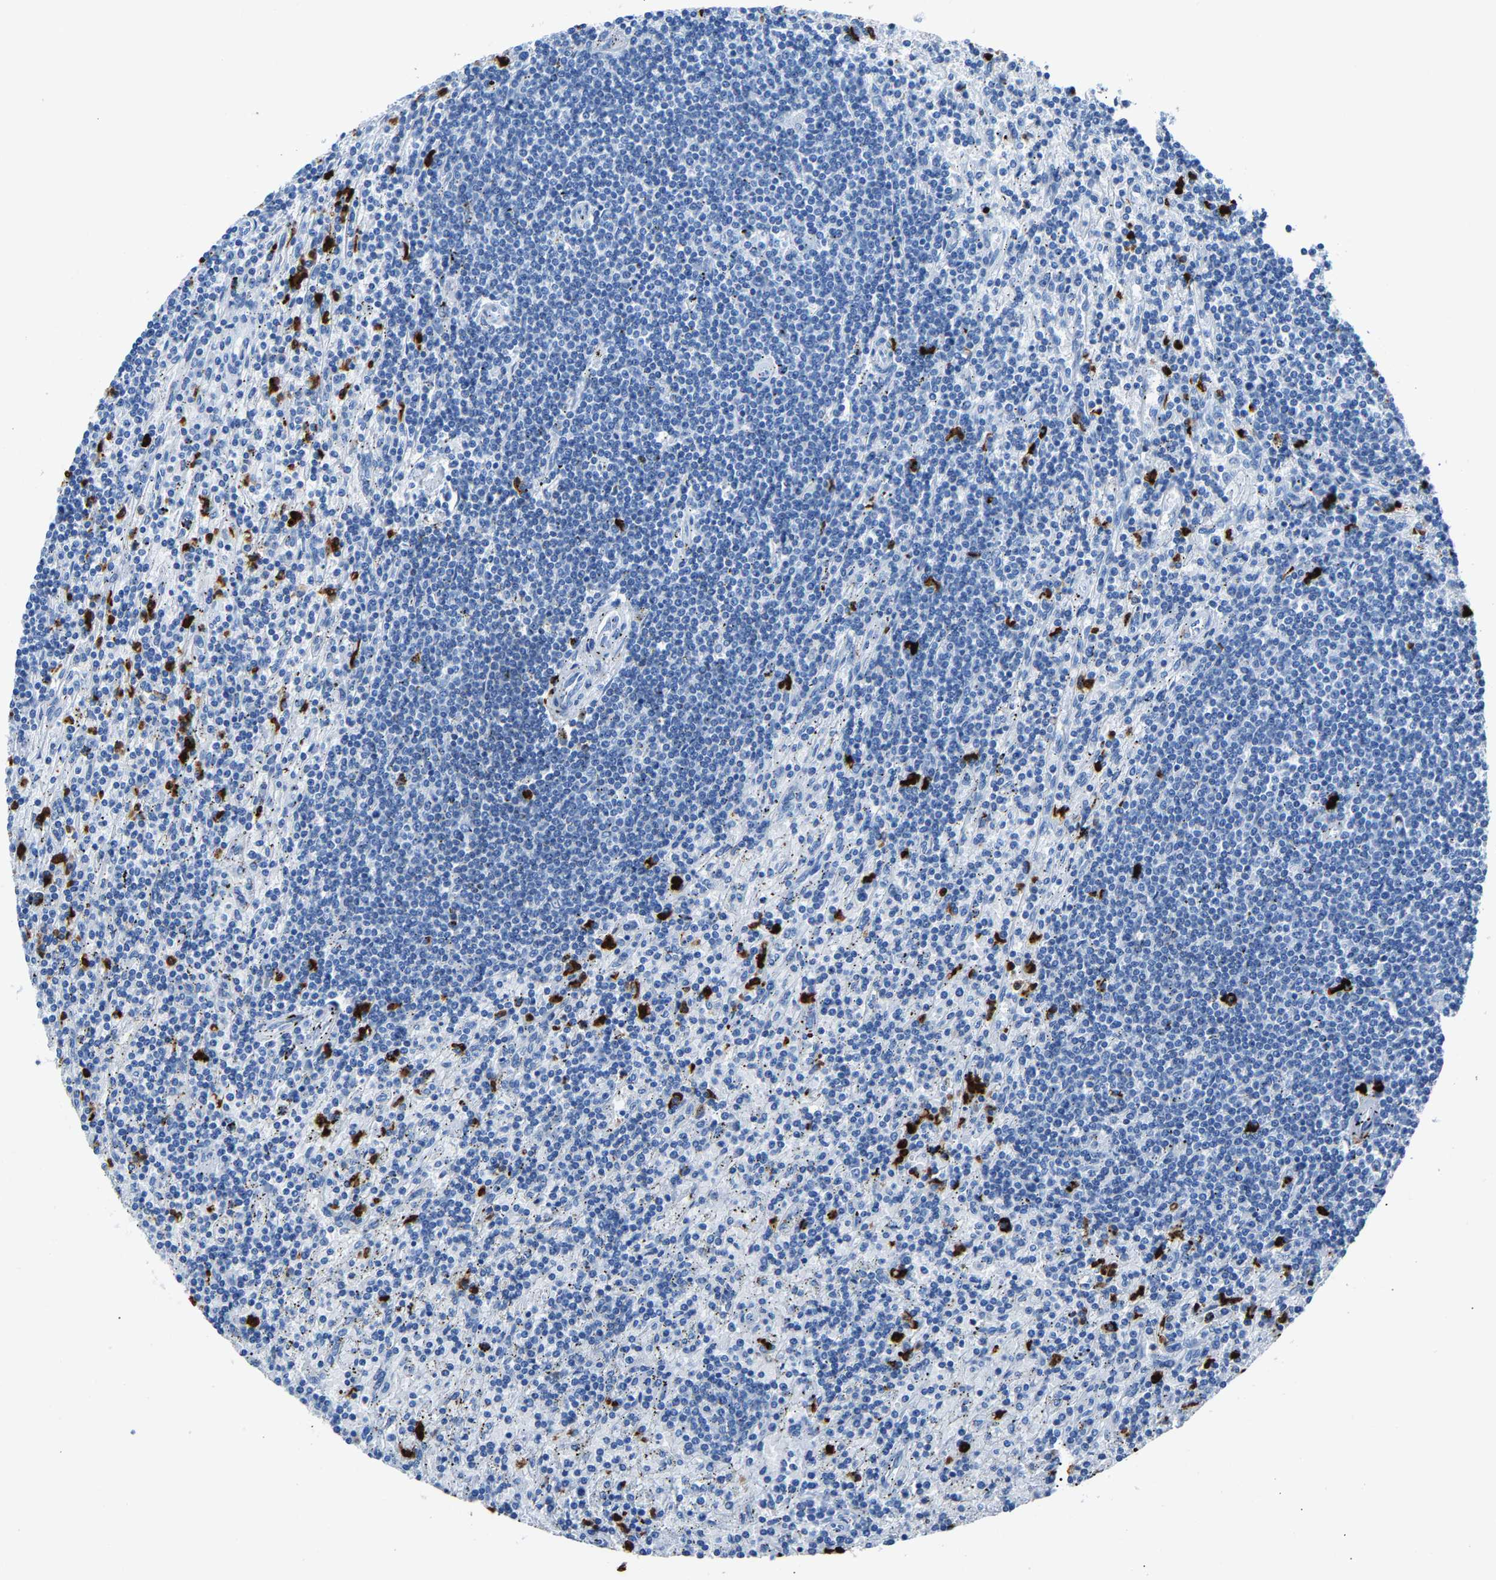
{"staining": {"intensity": "negative", "quantity": "none", "location": "none"}, "tissue": "lymphoma", "cell_type": "Tumor cells", "image_type": "cancer", "snomed": [{"axis": "morphology", "description": "Malignant lymphoma, non-Hodgkin's type, Low grade"}, {"axis": "topography", "description": "Spleen"}], "caption": "Low-grade malignant lymphoma, non-Hodgkin's type was stained to show a protein in brown. There is no significant expression in tumor cells.", "gene": "S100P", "patient": {"sex": "male", "age": 76}}